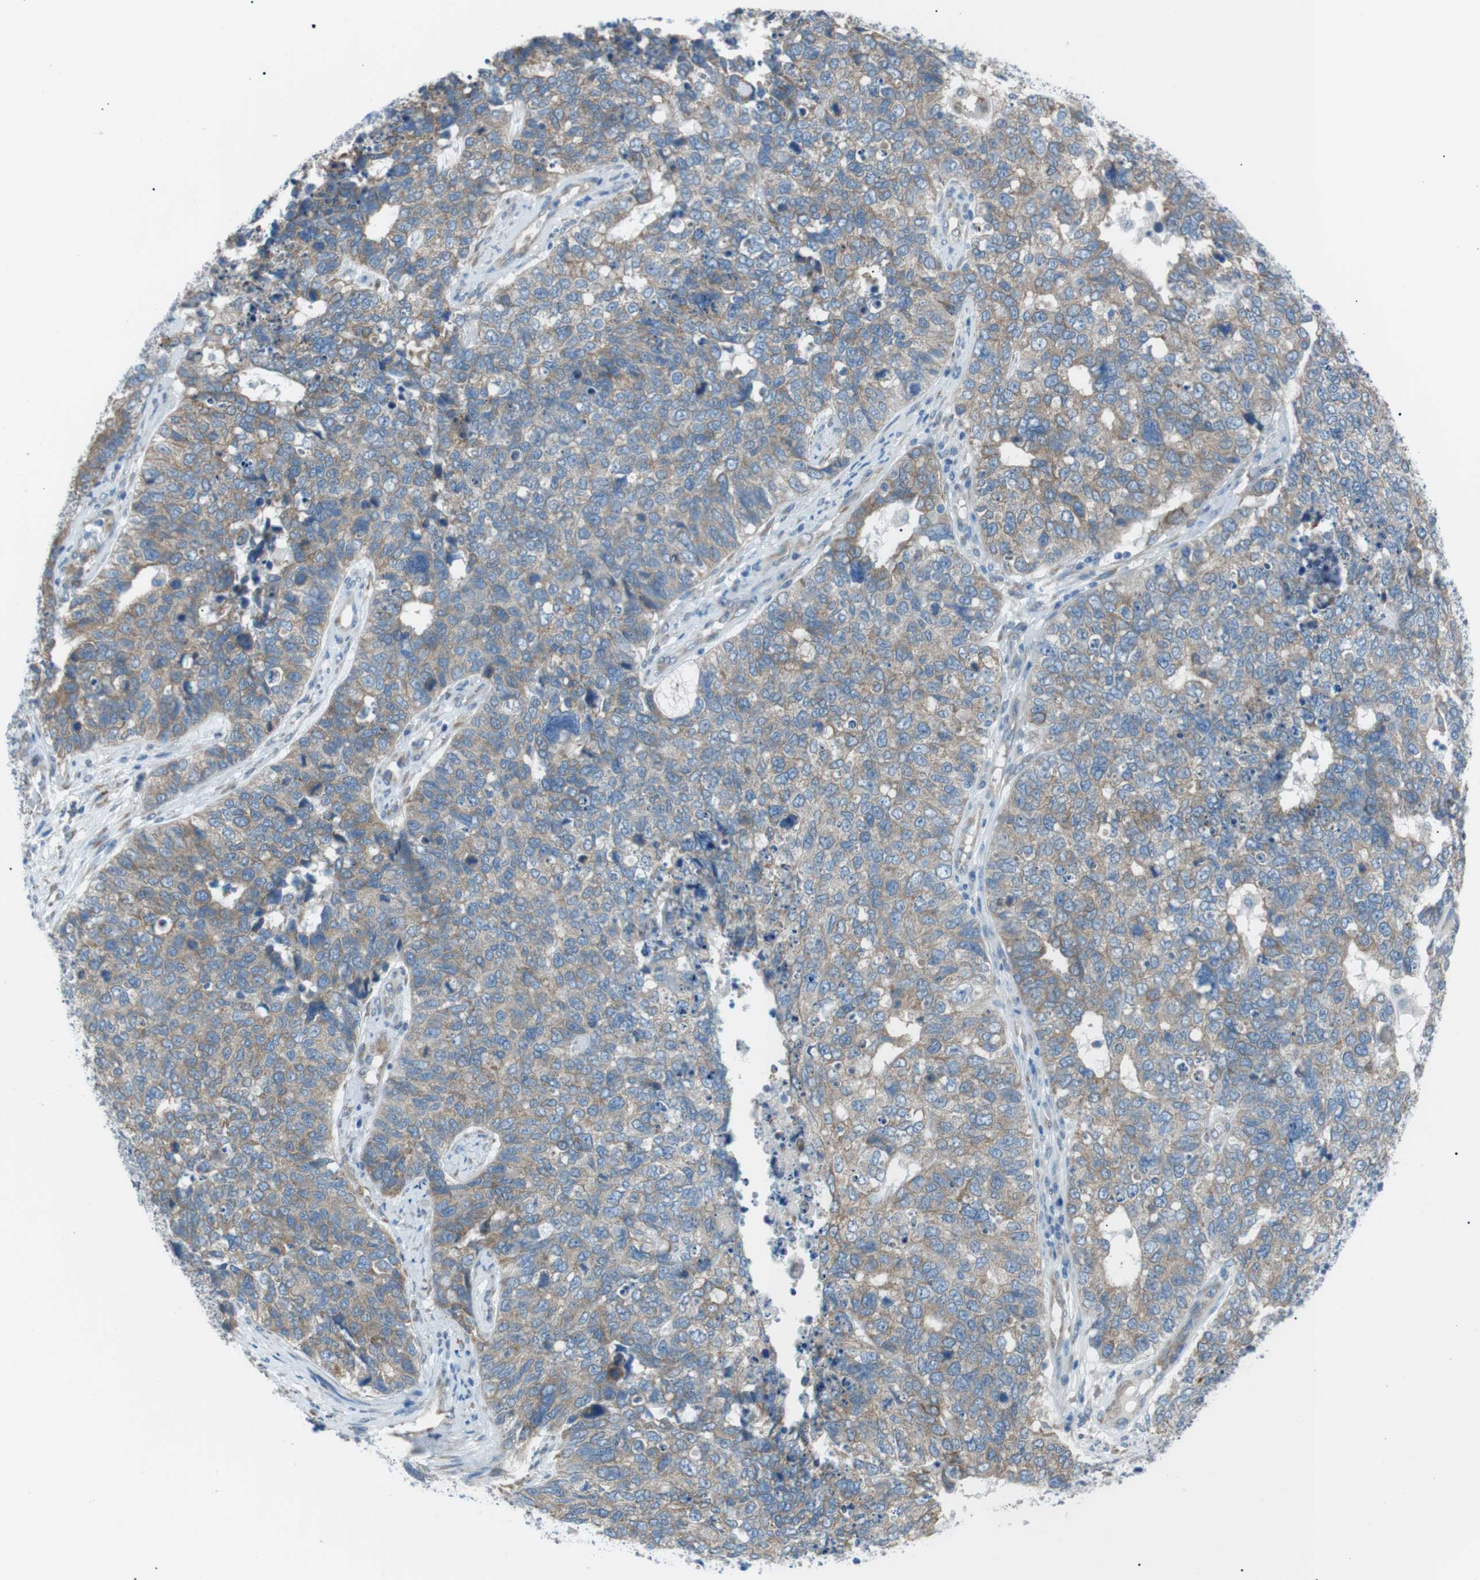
{"staining": {"intensity": "negative", "quantity": "none", "location": "none"}, "tissue": "cervical cancer", "cell_type": "Tumor cells", "image_type": "cancer", "snomed": [{"axis": "morphology", "description": "Squamous cell carcinoma, NOS"}, {"axis": "topography", "description": "Cervix"}], "caption": "DAB immunohistochemical staining of human cervical squamous cell carcinoma demonstrates no significant staining in tumor cells. (Brightfield microscopy of DAB (3,3'-diaminobenzidine) immunohistochemistry at high magnification).", "gene": "MTARC2", "patient": {"sex": "female", "age": 63}}